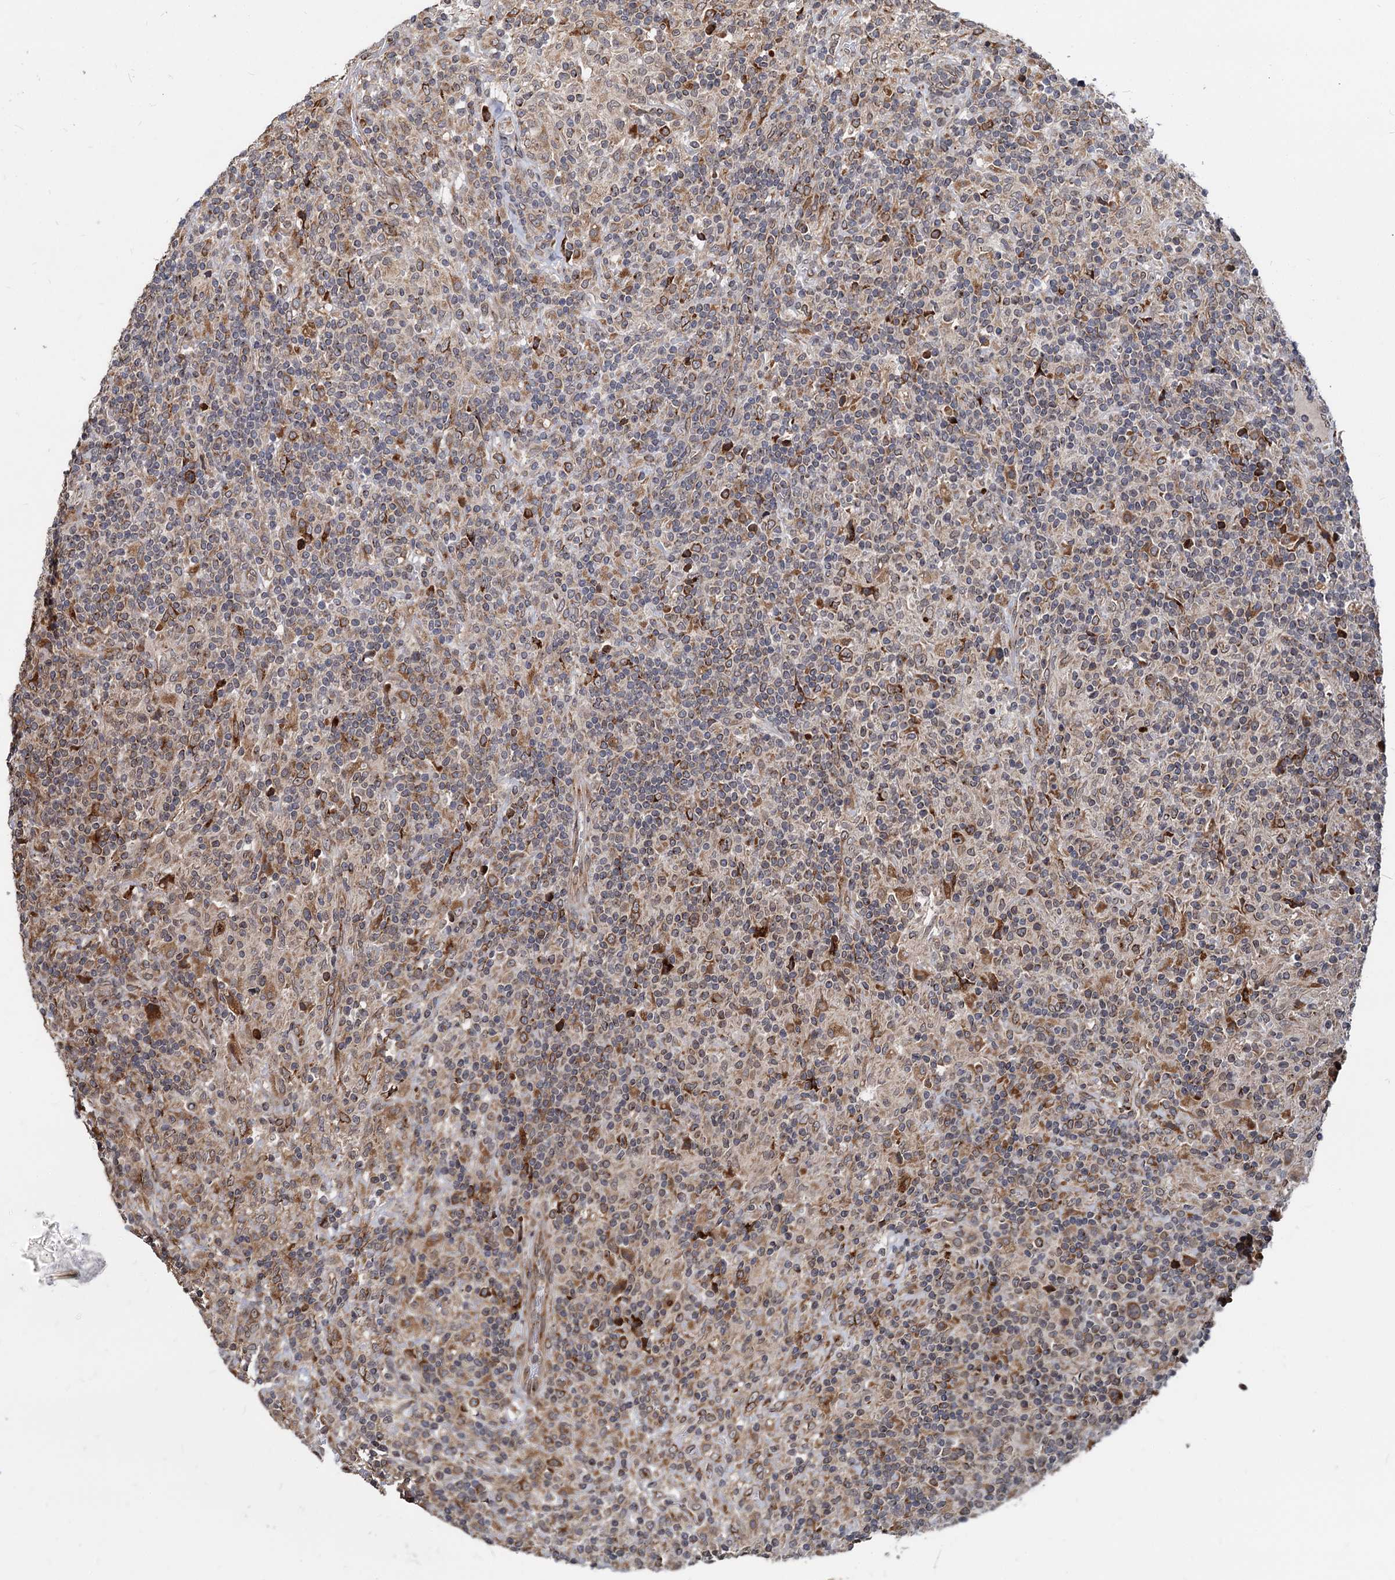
{"staining": {"intensity": "moderate", "quantity": ">75%", "location": "cytoplasmic/membranous"}, "tissue": "lymphoma", "cell_type": "Tumor cells", "image_type": "cancer", "snomed": [{"axis": "morphology", "description": "Hodgkin's disease, NOS"}, {"axis": "topography", "description": "Lymph node"}], "caption": "Human lymphoma stained for a protein (brown) demonstrates moderate cytoplasmic/membranous positive staining in approximately >75% of tumor cells.", "gene": "SAAL1", "patient": {"sex": "male", "age": 70}}